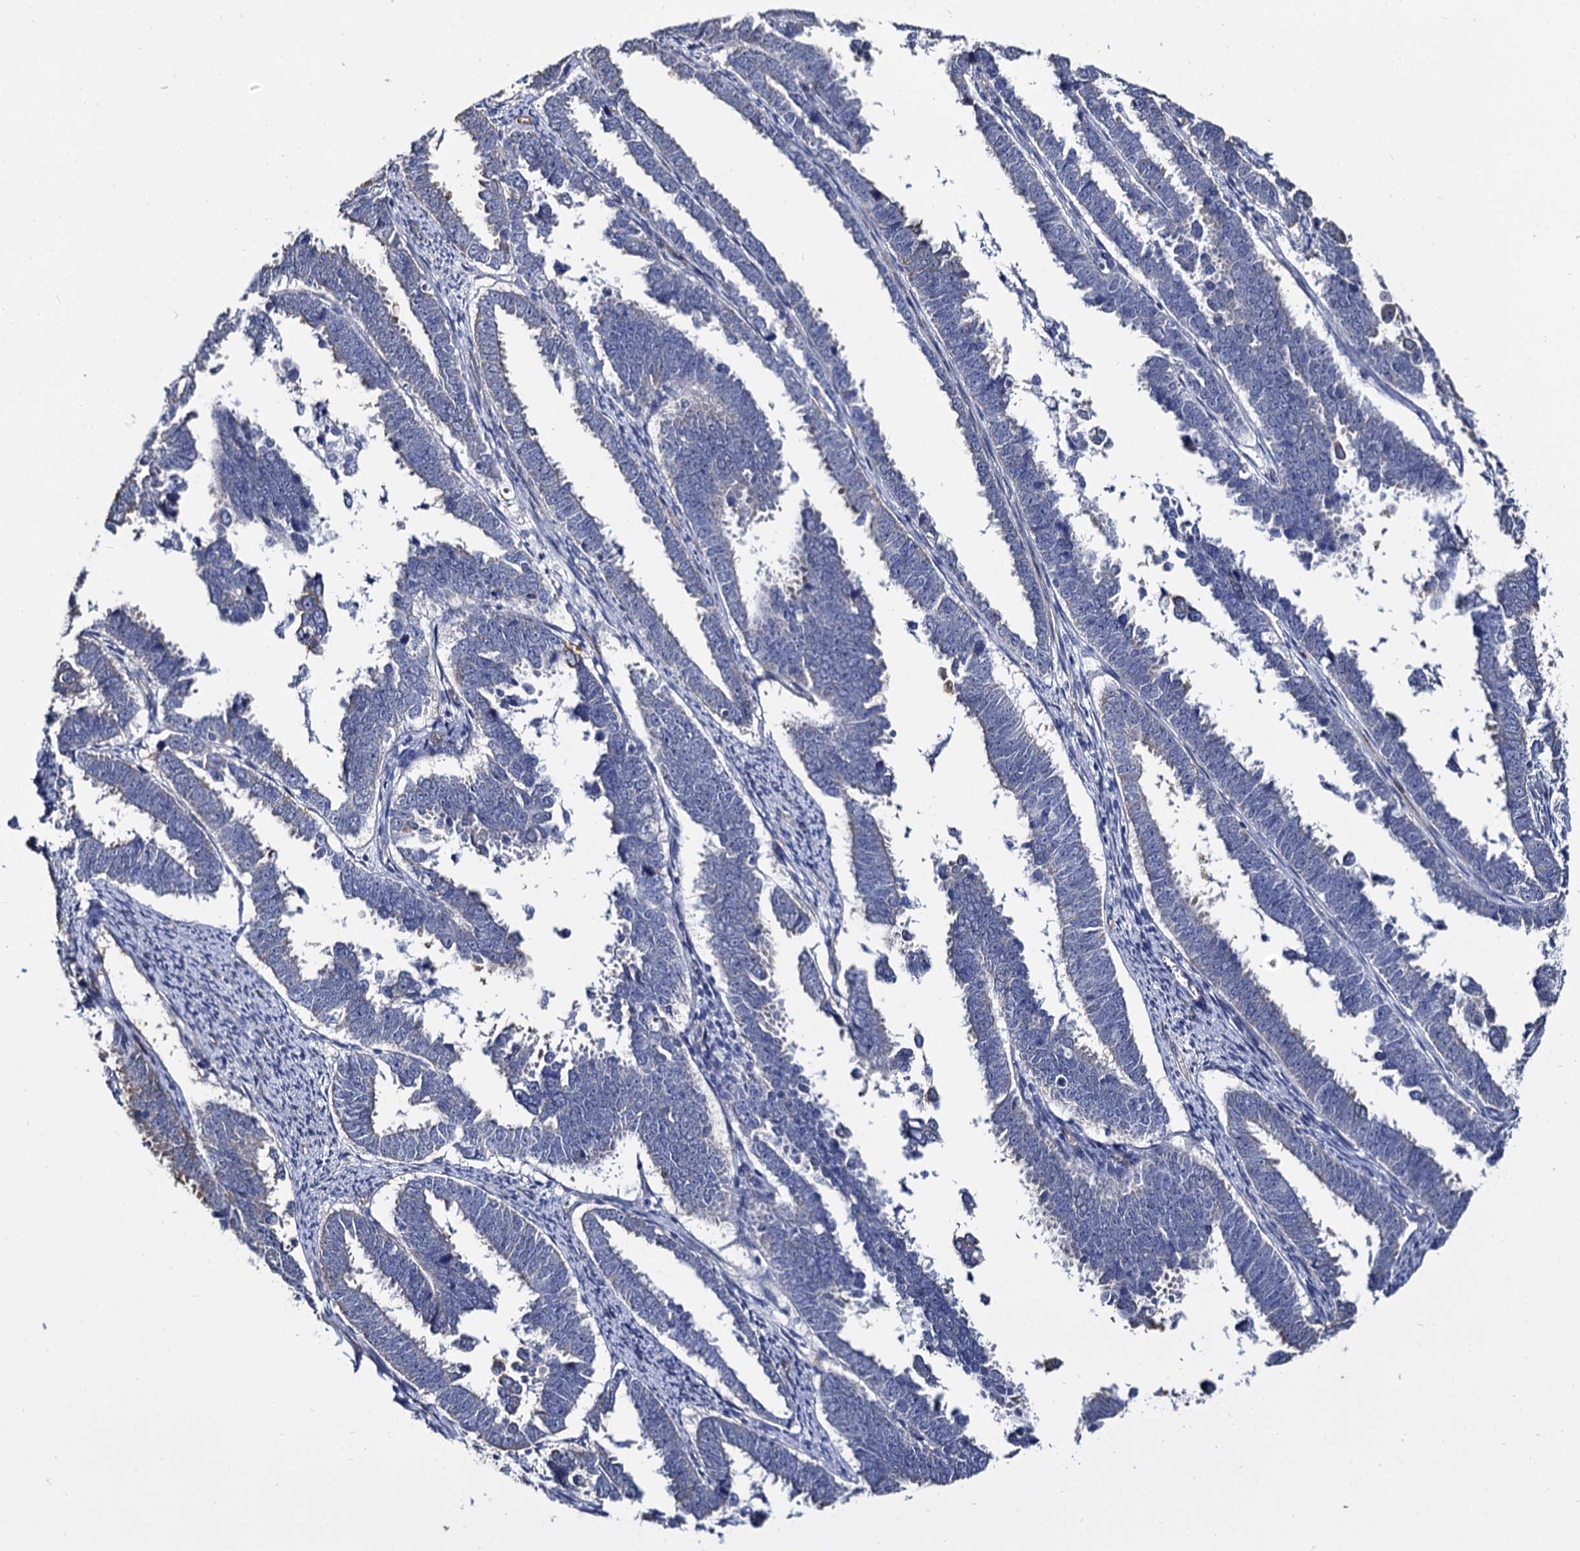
{"staining": {"intensity": "negative", "quantity": "none", "location": "none"}, "tissue": "endometrial cancer", "cell_type": "Tumor cells", "image_type": "cancer", "snomed": [{"axis": "morphology", "description": "Adenocarcinoma, NOS"}, {"axis": "topography", "description": "Endometrium"}], "caption": "Tumor cells show no significant protein positivity in endometrial cancer.", "gene": "CBFB", "patient": {"sex": "female", "age": 75}}